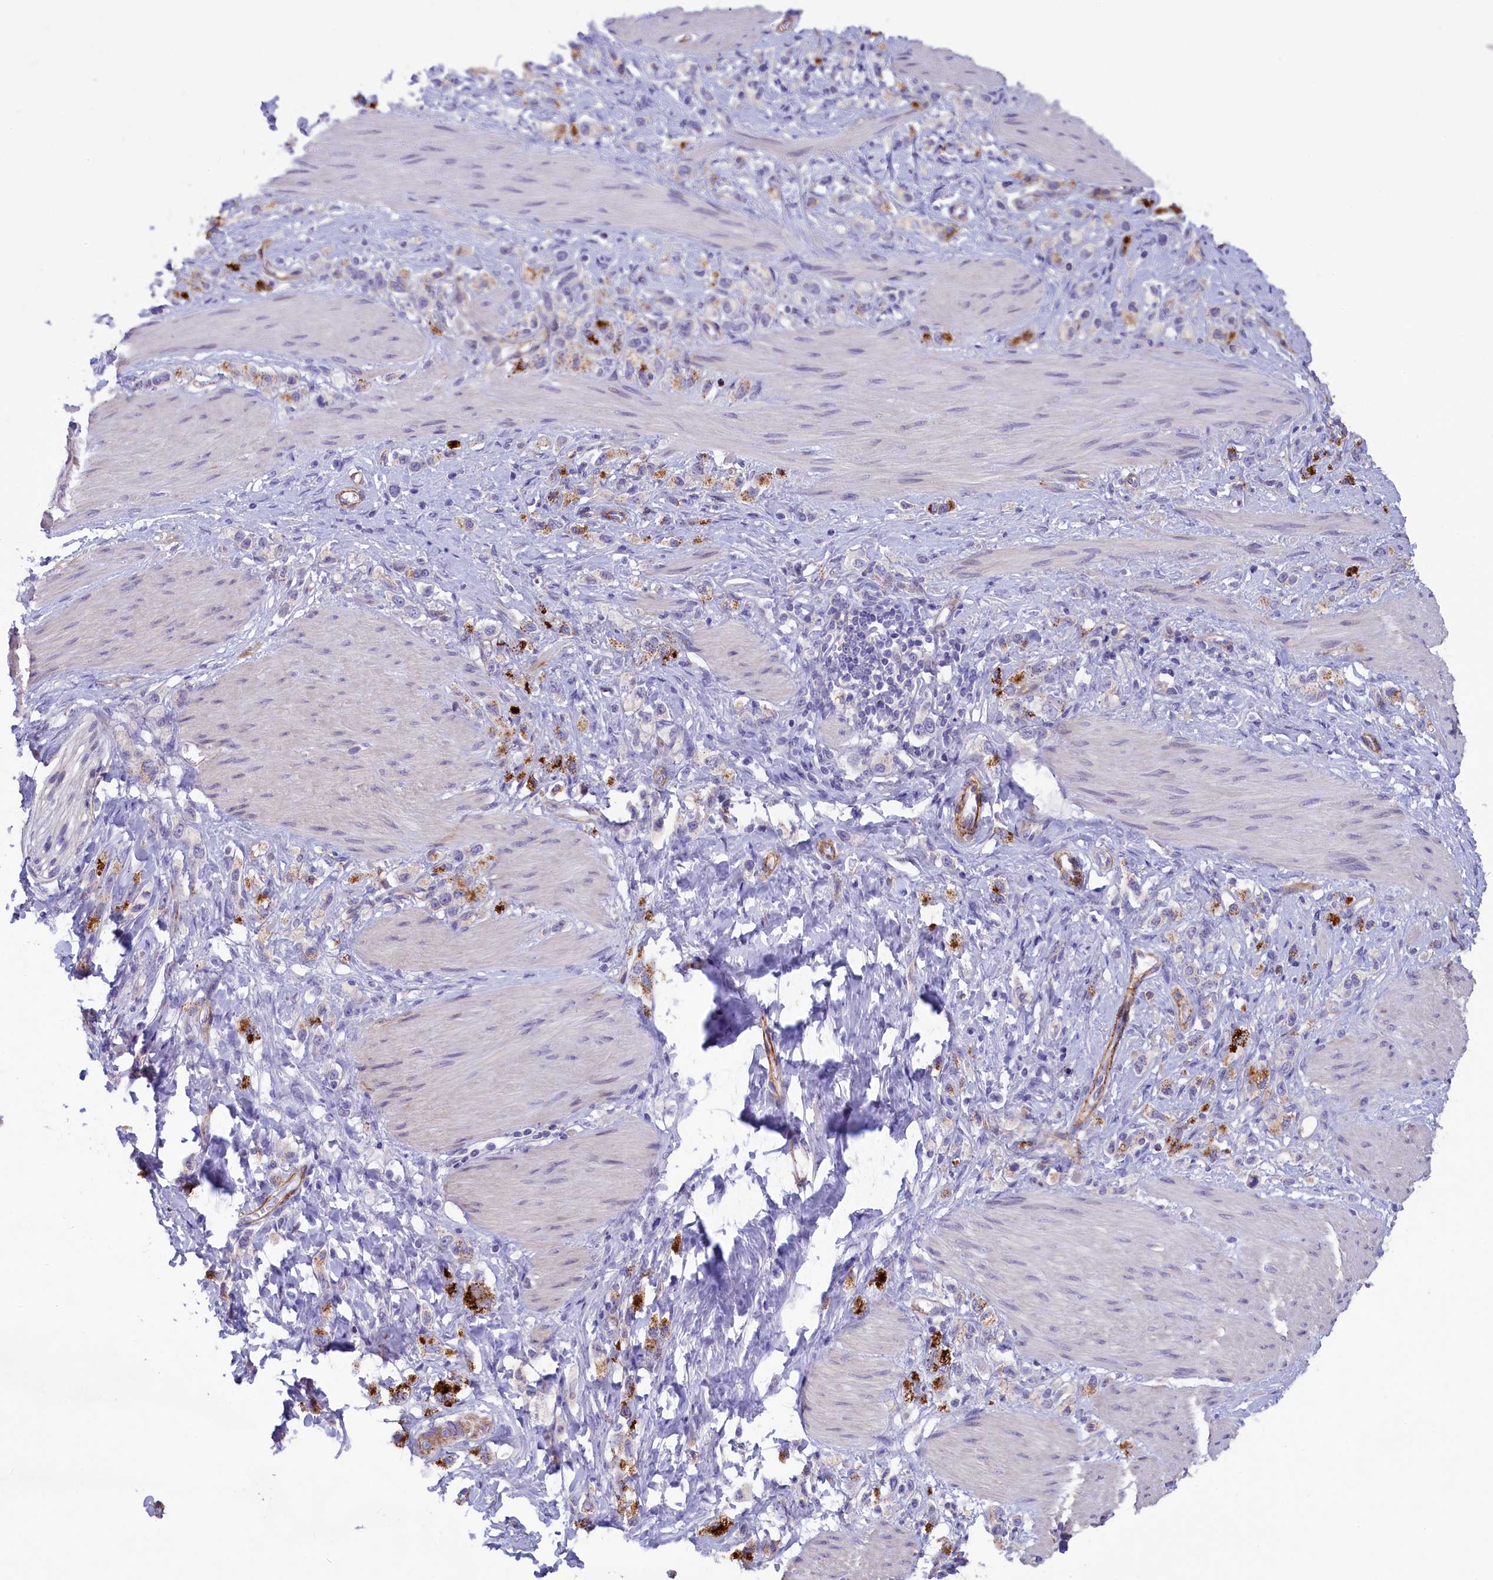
{"staining": {"intensity": "moderate", "quantity": "<25%", "location": "cytoplasmic/membranous"}, "tissue": "stomach cancer", "cell_type": "Tumor cells", "image_type": "cancer", "snomed": [{"axis": "morphology", "description": "Adenocarcinoma, NOS"}, {"axis": "topography", "description": "Stomach"}], "caption": "Immunohistochemical staining of human adenocarcinoma (stomach) displays moderate cytoplasmic/membranous protein staining in about <25% of tumor cells. Using DAB (brown) and hematoxylin (blue) stains, captured at high magnification using brightfield microscopy.", "gene": "LOXL1", "patient": {"sex": "female", "age": 65}}